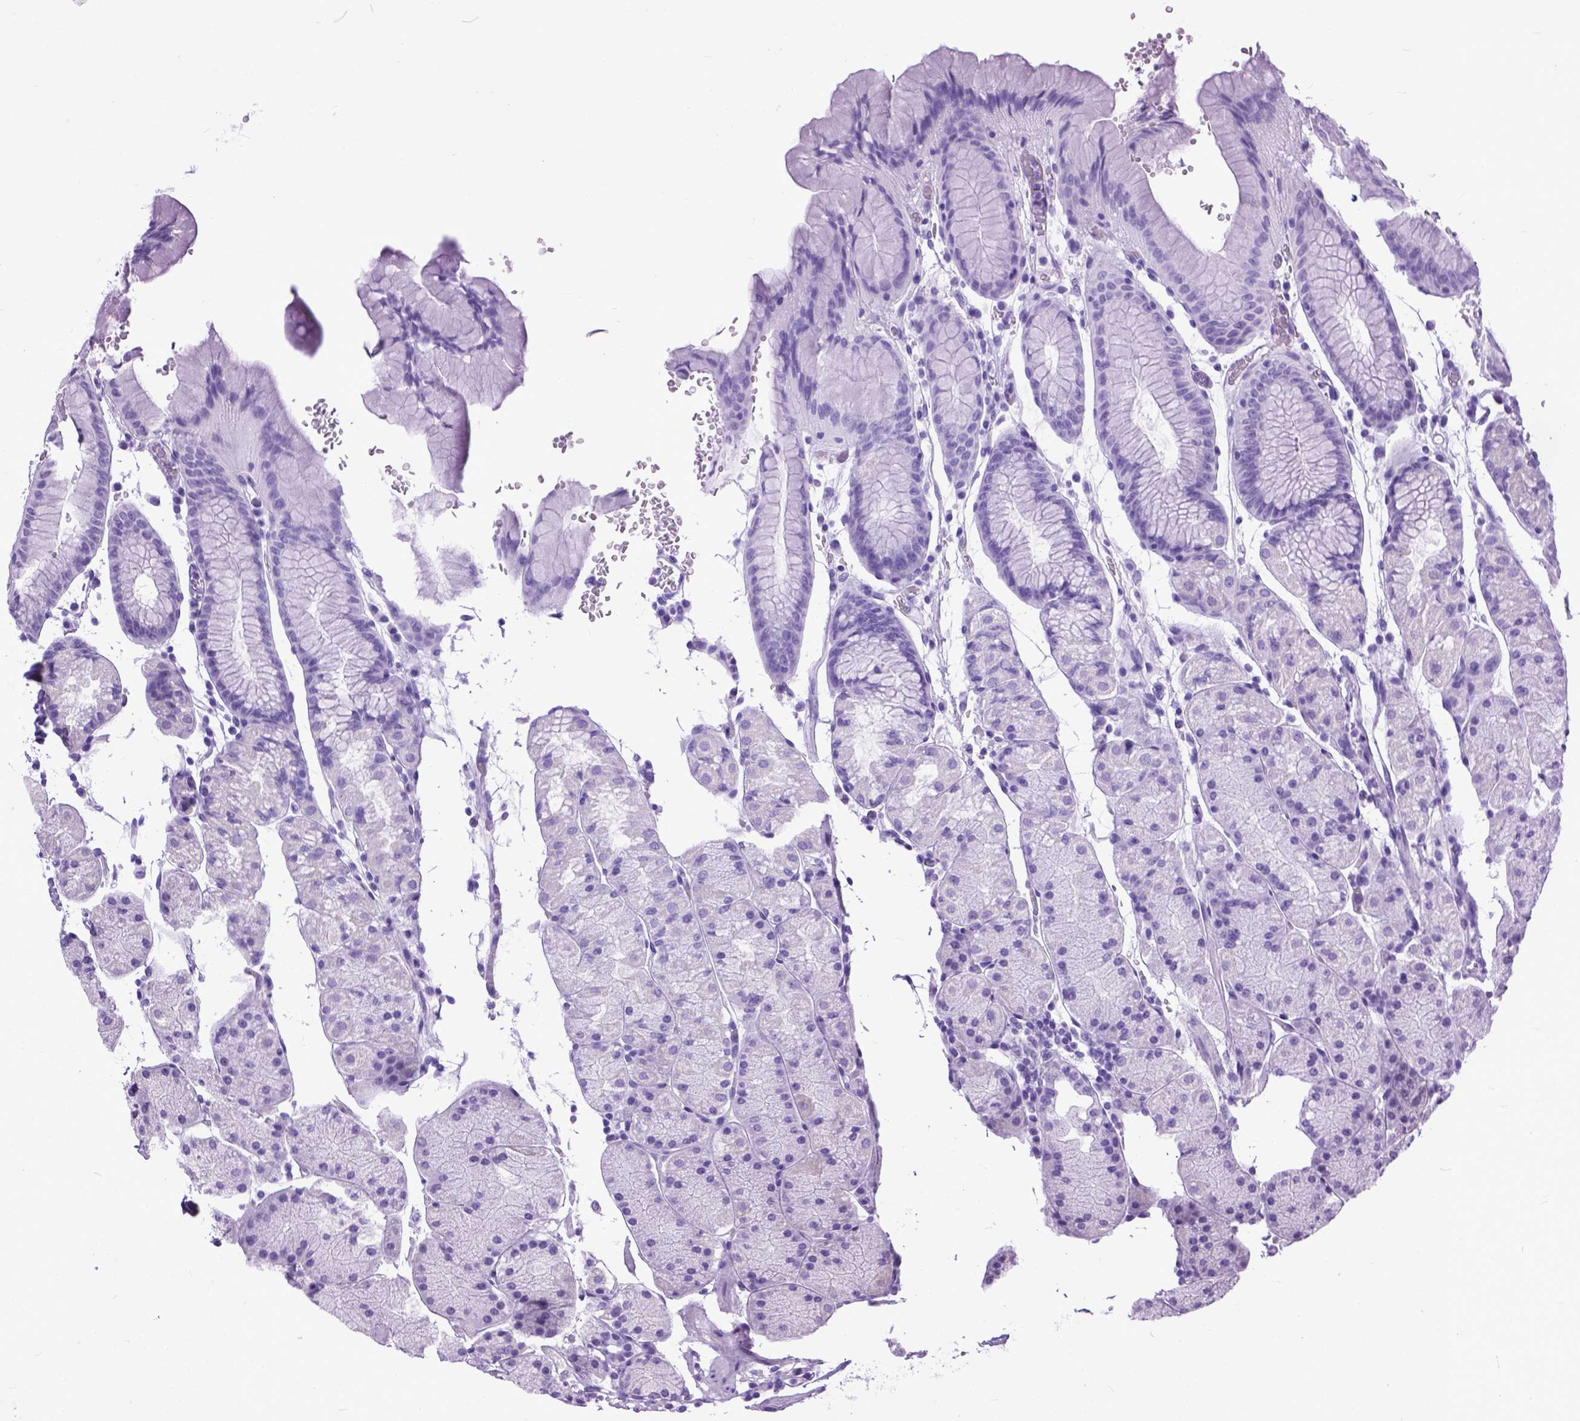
{"staining": {"intensity": "negative", "quantity": "none", "location": "none"}, "tissue": "stomach", "cell_type": "Glandular cells", "image_type": "normal", "snomed": [{"axis": "morphology", "description": "Normal tissue, NOS"}, {"axis": "topography", "description": "Stomach, upper"}, {"axis": "topography", "description": "Stomach"}], "caption": "Histopathology image shows no significant protein expression in glandular cells of benign stomach. (Brightfield microscopy of DAB immunohistochemistry (IHC) at high magnification).", "gene": "PLK5", "patient": {"sex": "male", "age": 76}}